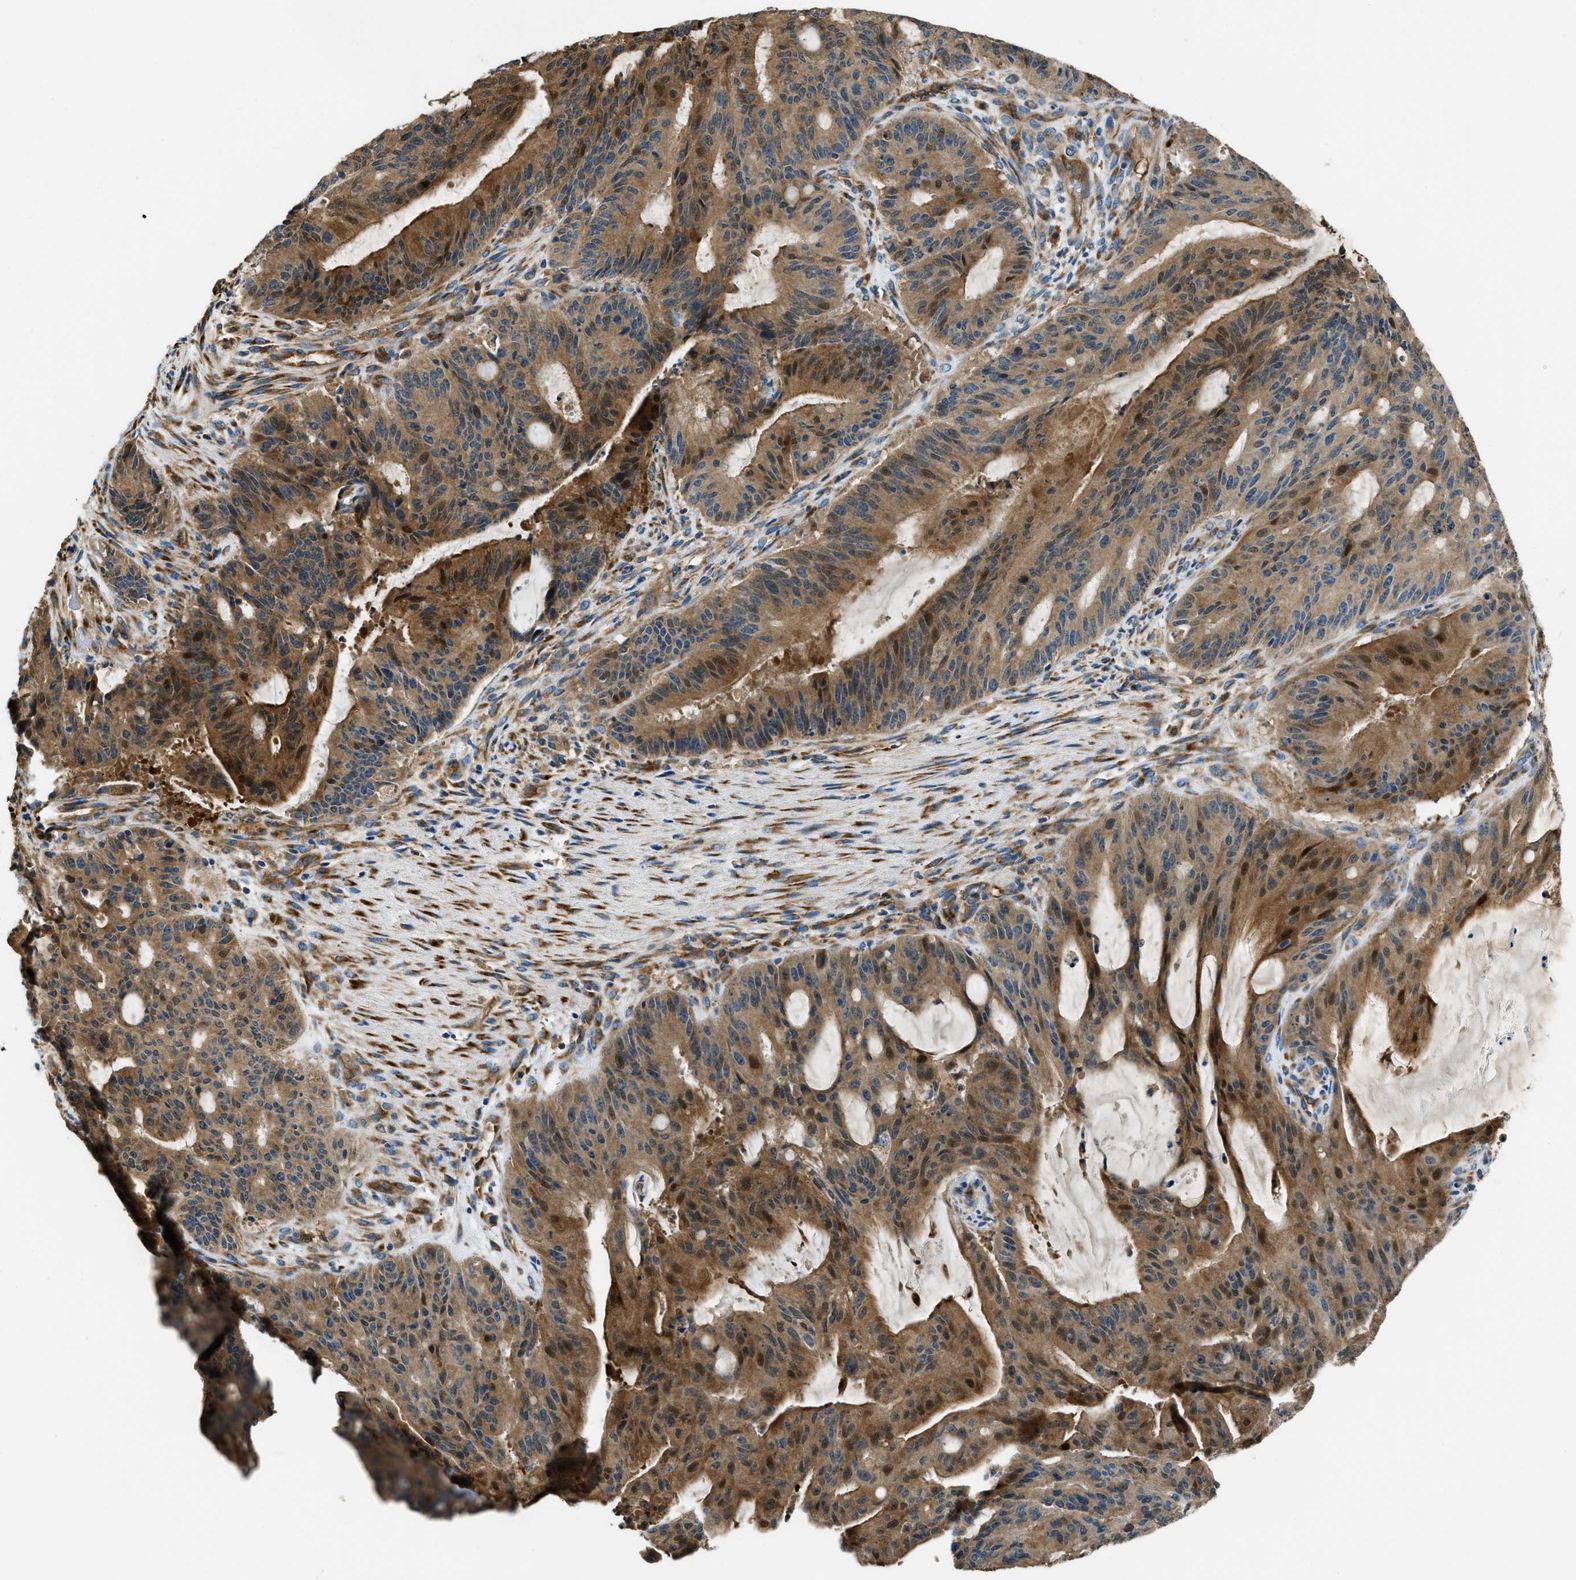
{"staining": {"intensity": "moderate", "quantity": ">75%", "location": "cytoplasmic/membranous,nuclear"}, "tissue": "liver cancer", "cell_type": "Tumor cells", "image_type": "cancer", "snomed": [{"axis": "morphology", "description": "Normal tissue, NOS"}, {"axis": "morphology", "description": "Cholangiocarcinoma"}, {"axis": "topography", "description": "Liver"}, {"axis": "topography", "description": "Peripheral nerve tissue"}], "caption": "An image of liver cancer (cholangiocarcinoma) stained for a protein shows moderate cytoplasmic/membranous and nuclear brown staining in tumor cells. The staining was performed using DAB to visualize the protein expression in brown, while the nuclei were stained in blue with hematoxylin (Magnification: 20x).", "gene": "GIMAP8", "patient": {"sex": "female", "age": 73}}